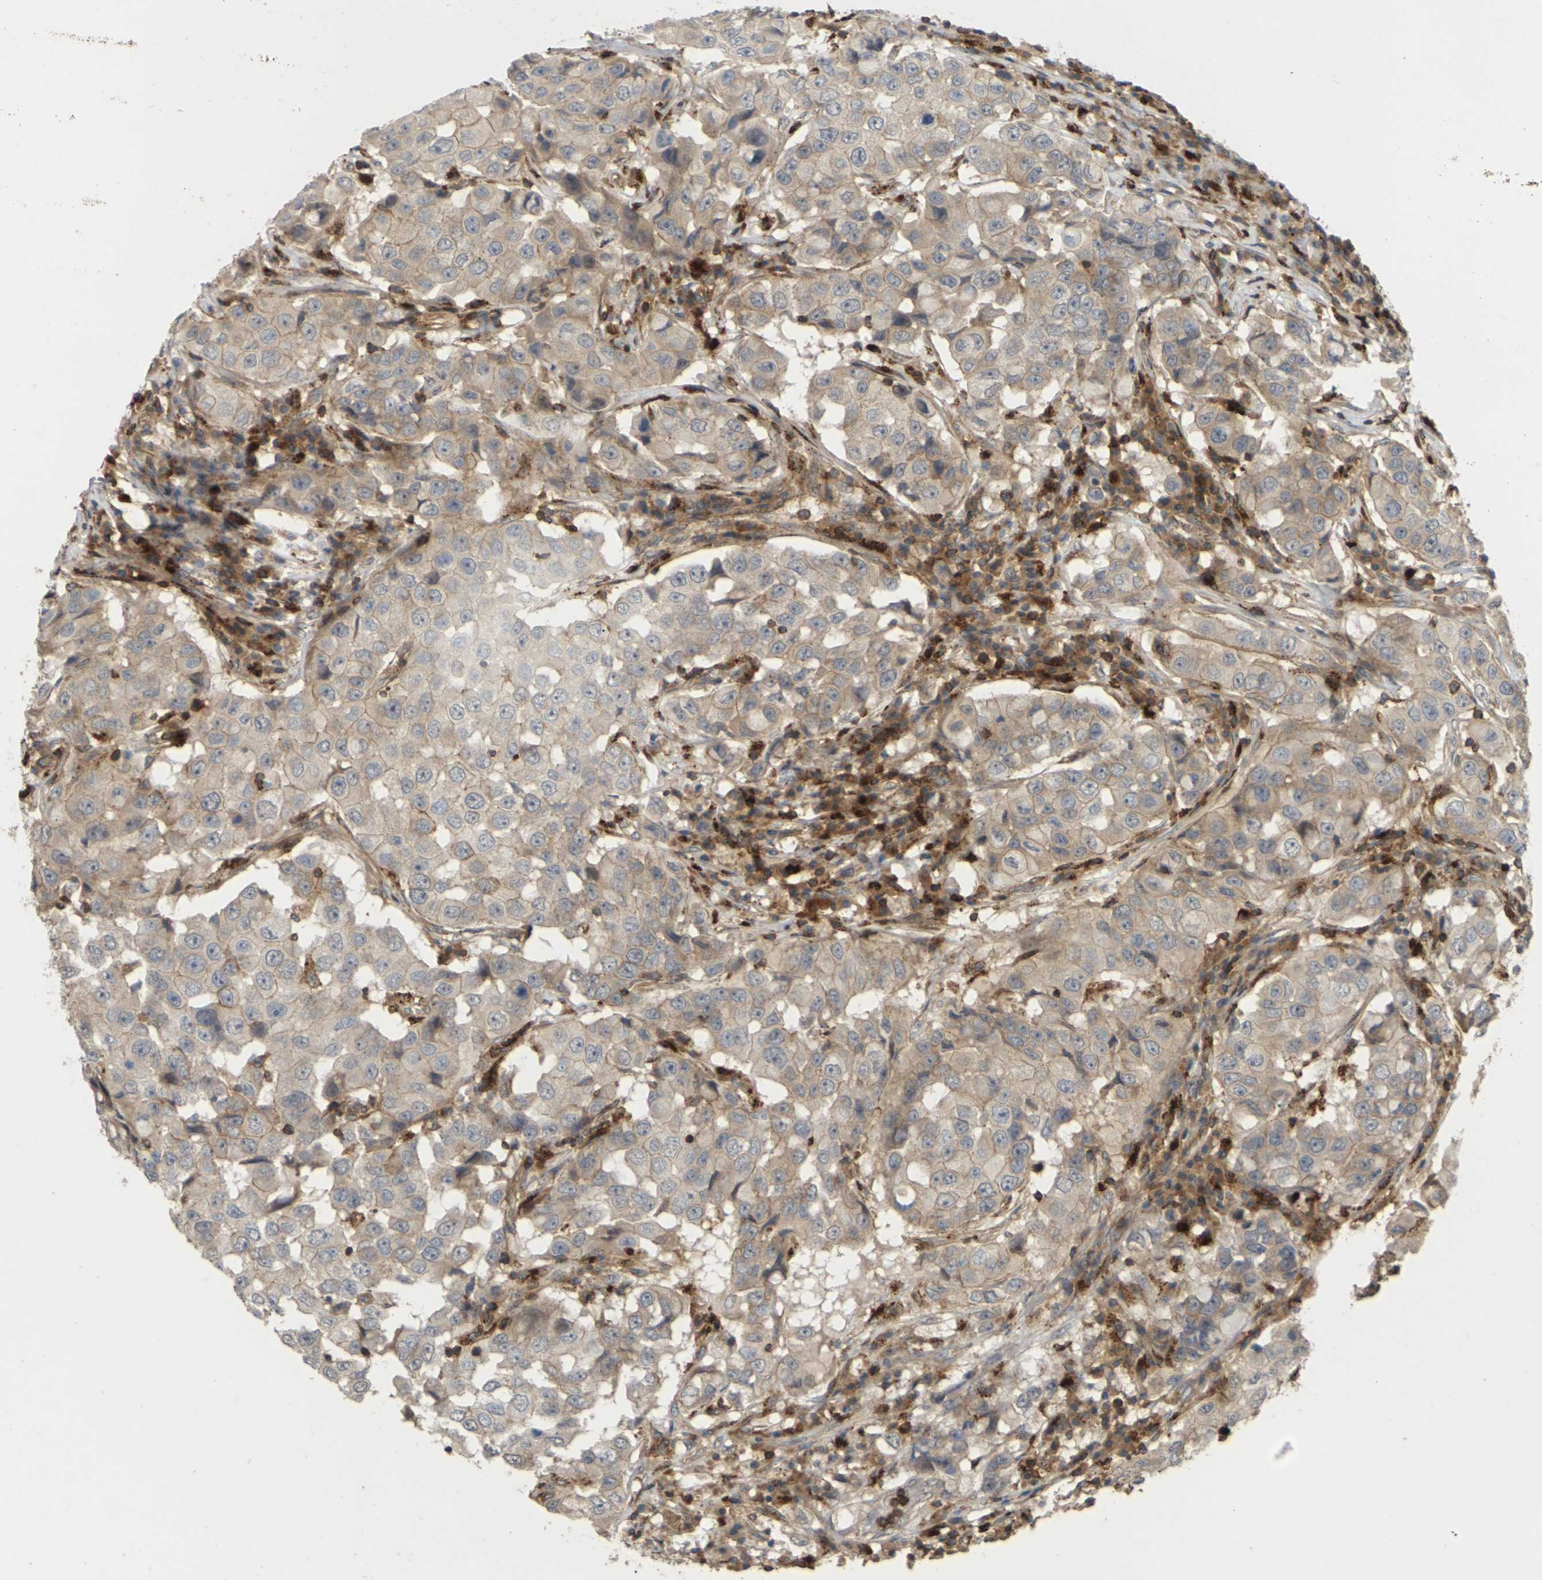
{"staining": {"intensity": "weak", "quantity": ">75%", "location": "cytoplasmic/membranous"}, "tissue": "breast cancer", "cell_type": "Tumor cells", "image_type": "cancer", "snomed": [{"axis": "morphology", "description": "Duct carcinoma"}, {"axis": "topography", "description": "Breast"}], "caption": "IHC staining of breast cancer (intraductal carcinoma), which demonstrates low levels of weak cytoplasmic/membranous positivity in approximately >75% of tumor cells indicating weak cytoplasmic/membranous protein expression. The staining was performed using DAB (3,3'-diaminobenzidine) (brown) for protein detection and nuclei were counterstained in hematoxylin (blue).", "gene": "KSR1", "patient": {"sex": "female", "age": 27}}